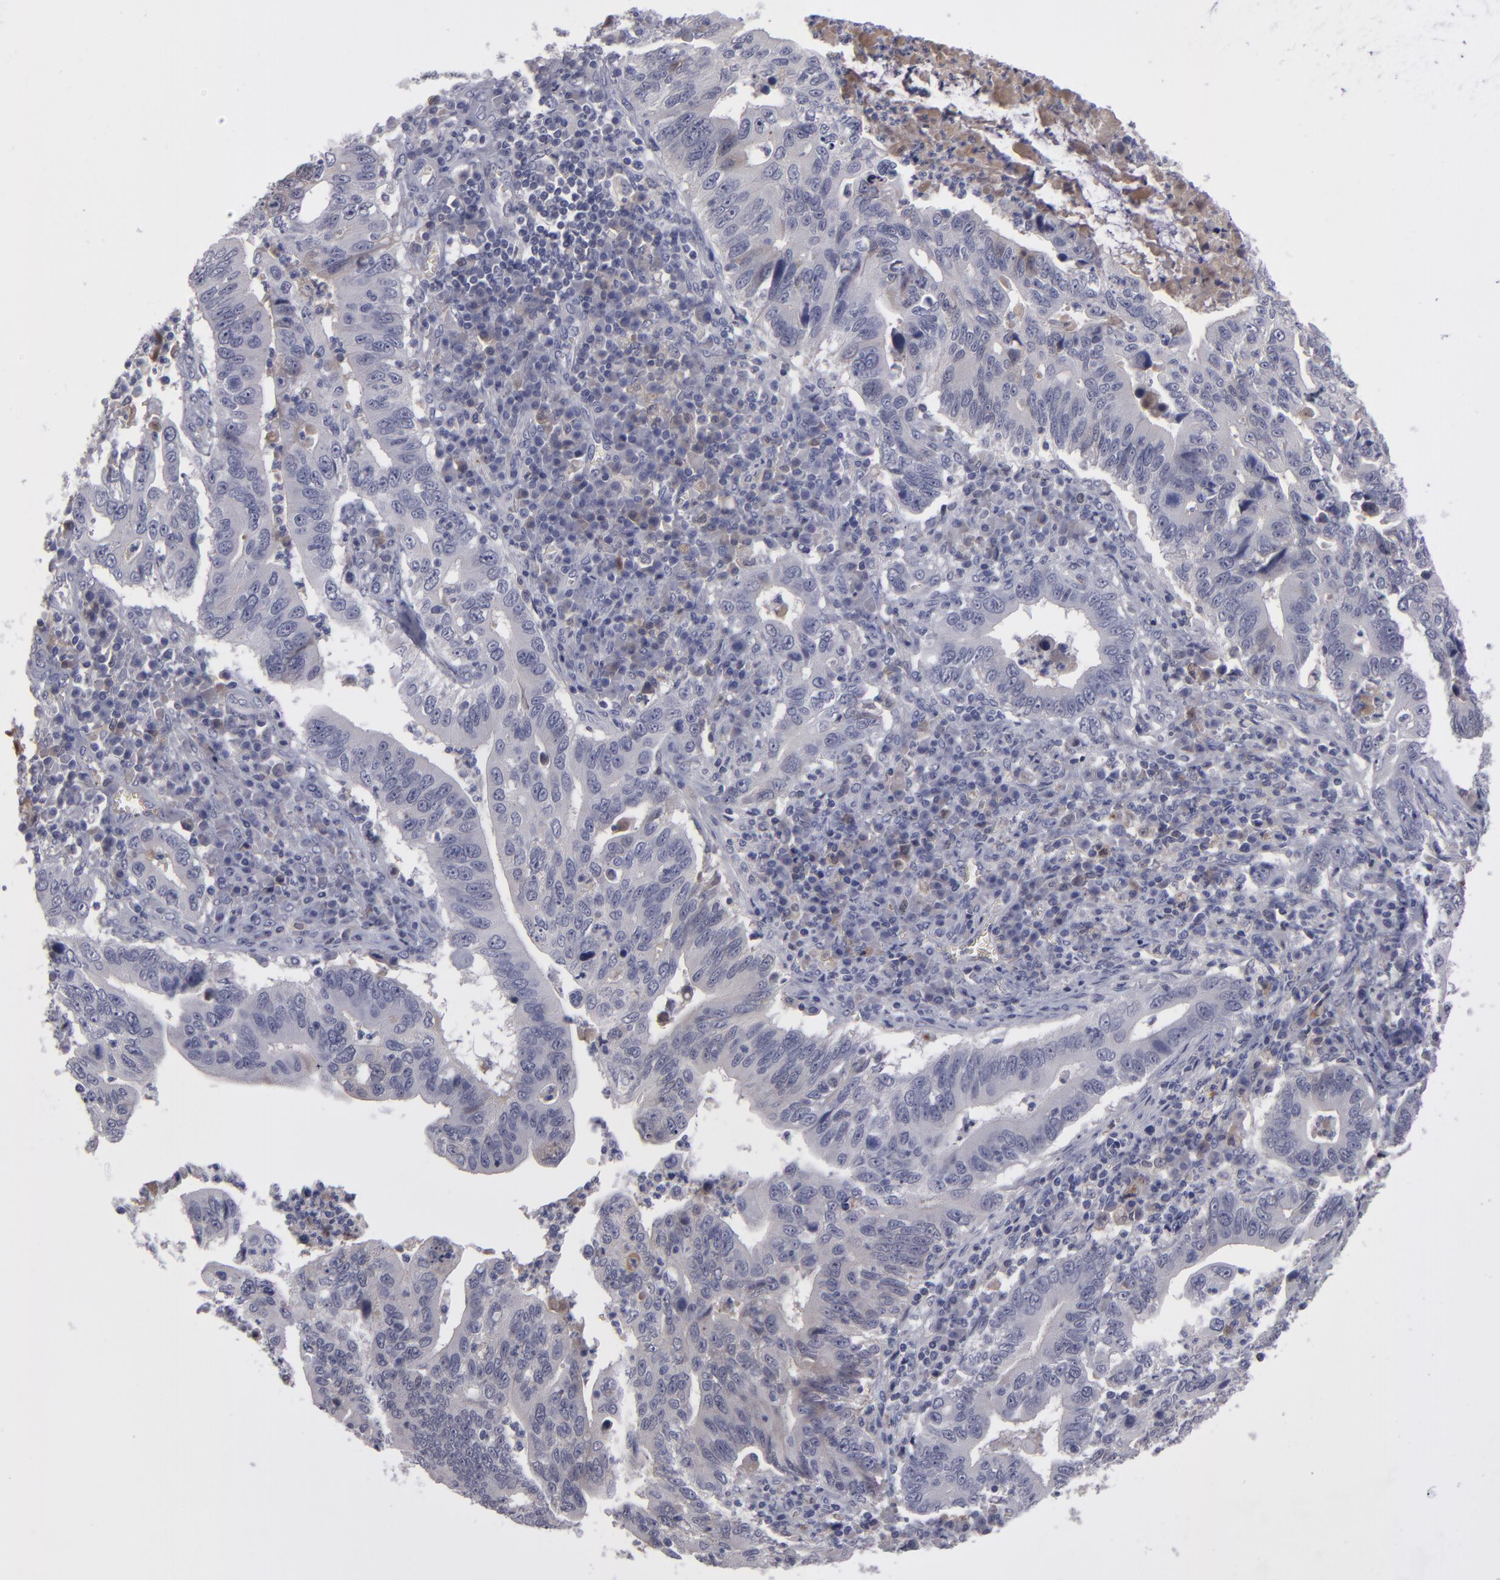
{"staining": {"intensity": "negative", "quantity": "none", "location": "none"}, "tissue": "stomach cancer", "cell_type": "Tumor cells", "image_type": "cancer", "snomed": [{"axis": "morphology", "description": "Adenocarcinoma, NOS"}, {"axis": "topography", "description": "Stomach, upper"}], "caption": "A micrograph of human stomach cancer is negative for staining in tumor cells.", "gene": "ITIH4", "patient": {"sex": "male", "age": 63}}